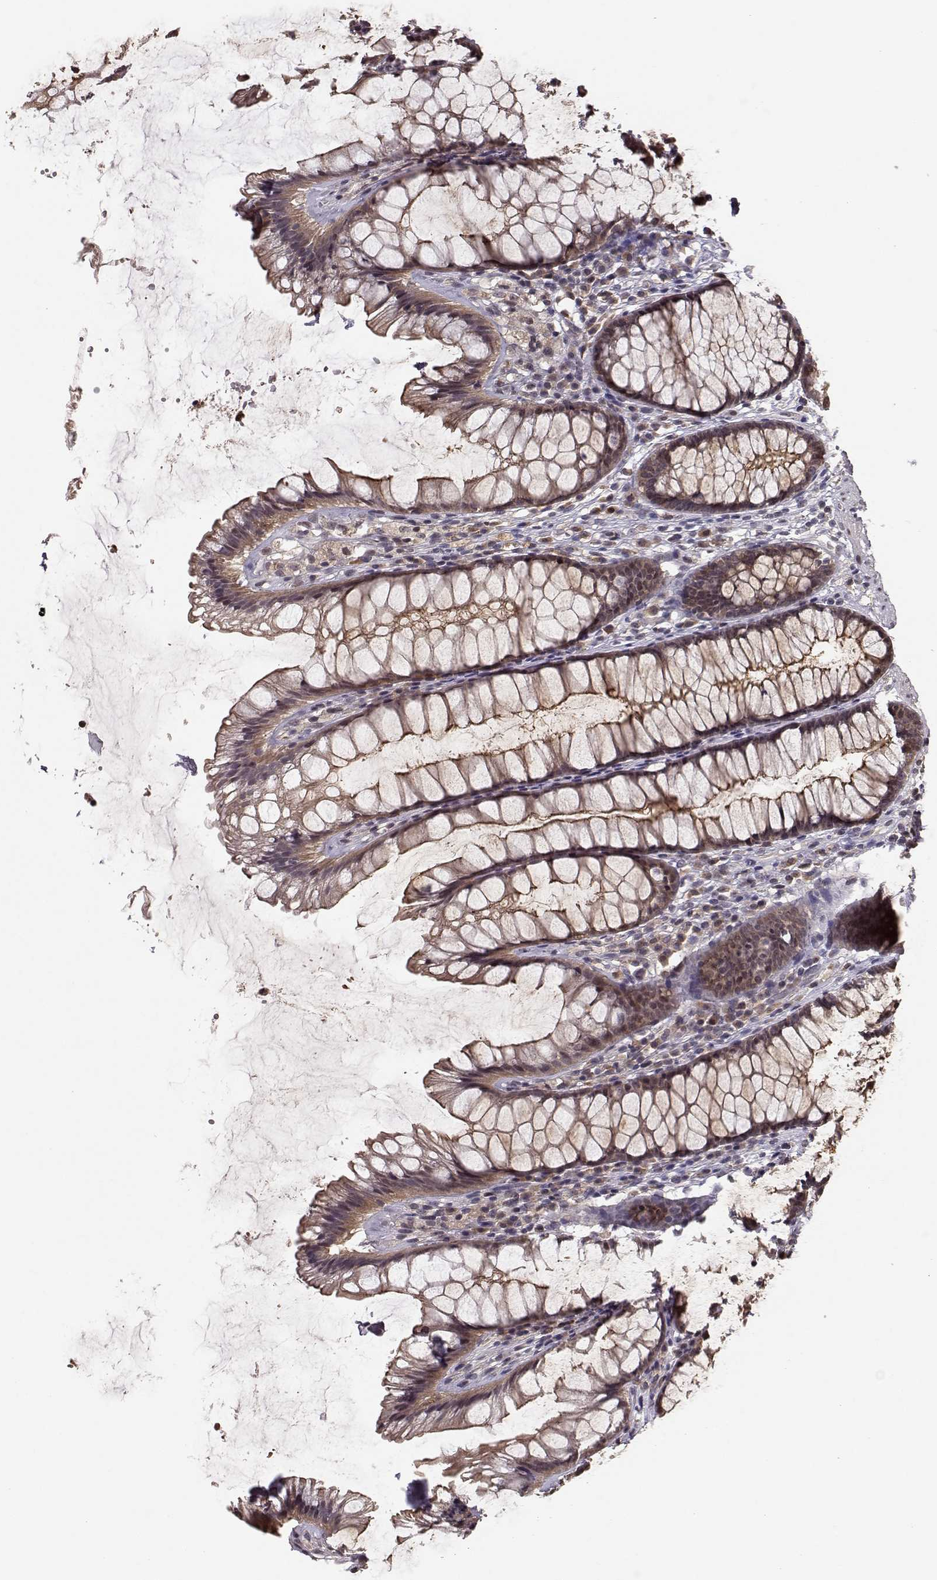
{"staining": {"intensity": "moderate", "quantity": ">75%", "location": "cytoplasmic/membranous"}, "tissue": "rectum", "cell_type": "Glandular cells", "image_type": "normal", "snomed": [{"axis": "morphology", "description": "Normal tissue, NOS"}, {"axis": "topography", "description": "Rectum"}], "caption": "Rectum was stained to show a protein in brown. There is medium levels of moderate cytoplasmic/membranous expression in approximately >75% of glandular cells. The protein of interest is shown in brown color, while the nuclei are stained blue.", "gene": "PLEKHG3", "patient": {"sex": "male", "age": 72}}